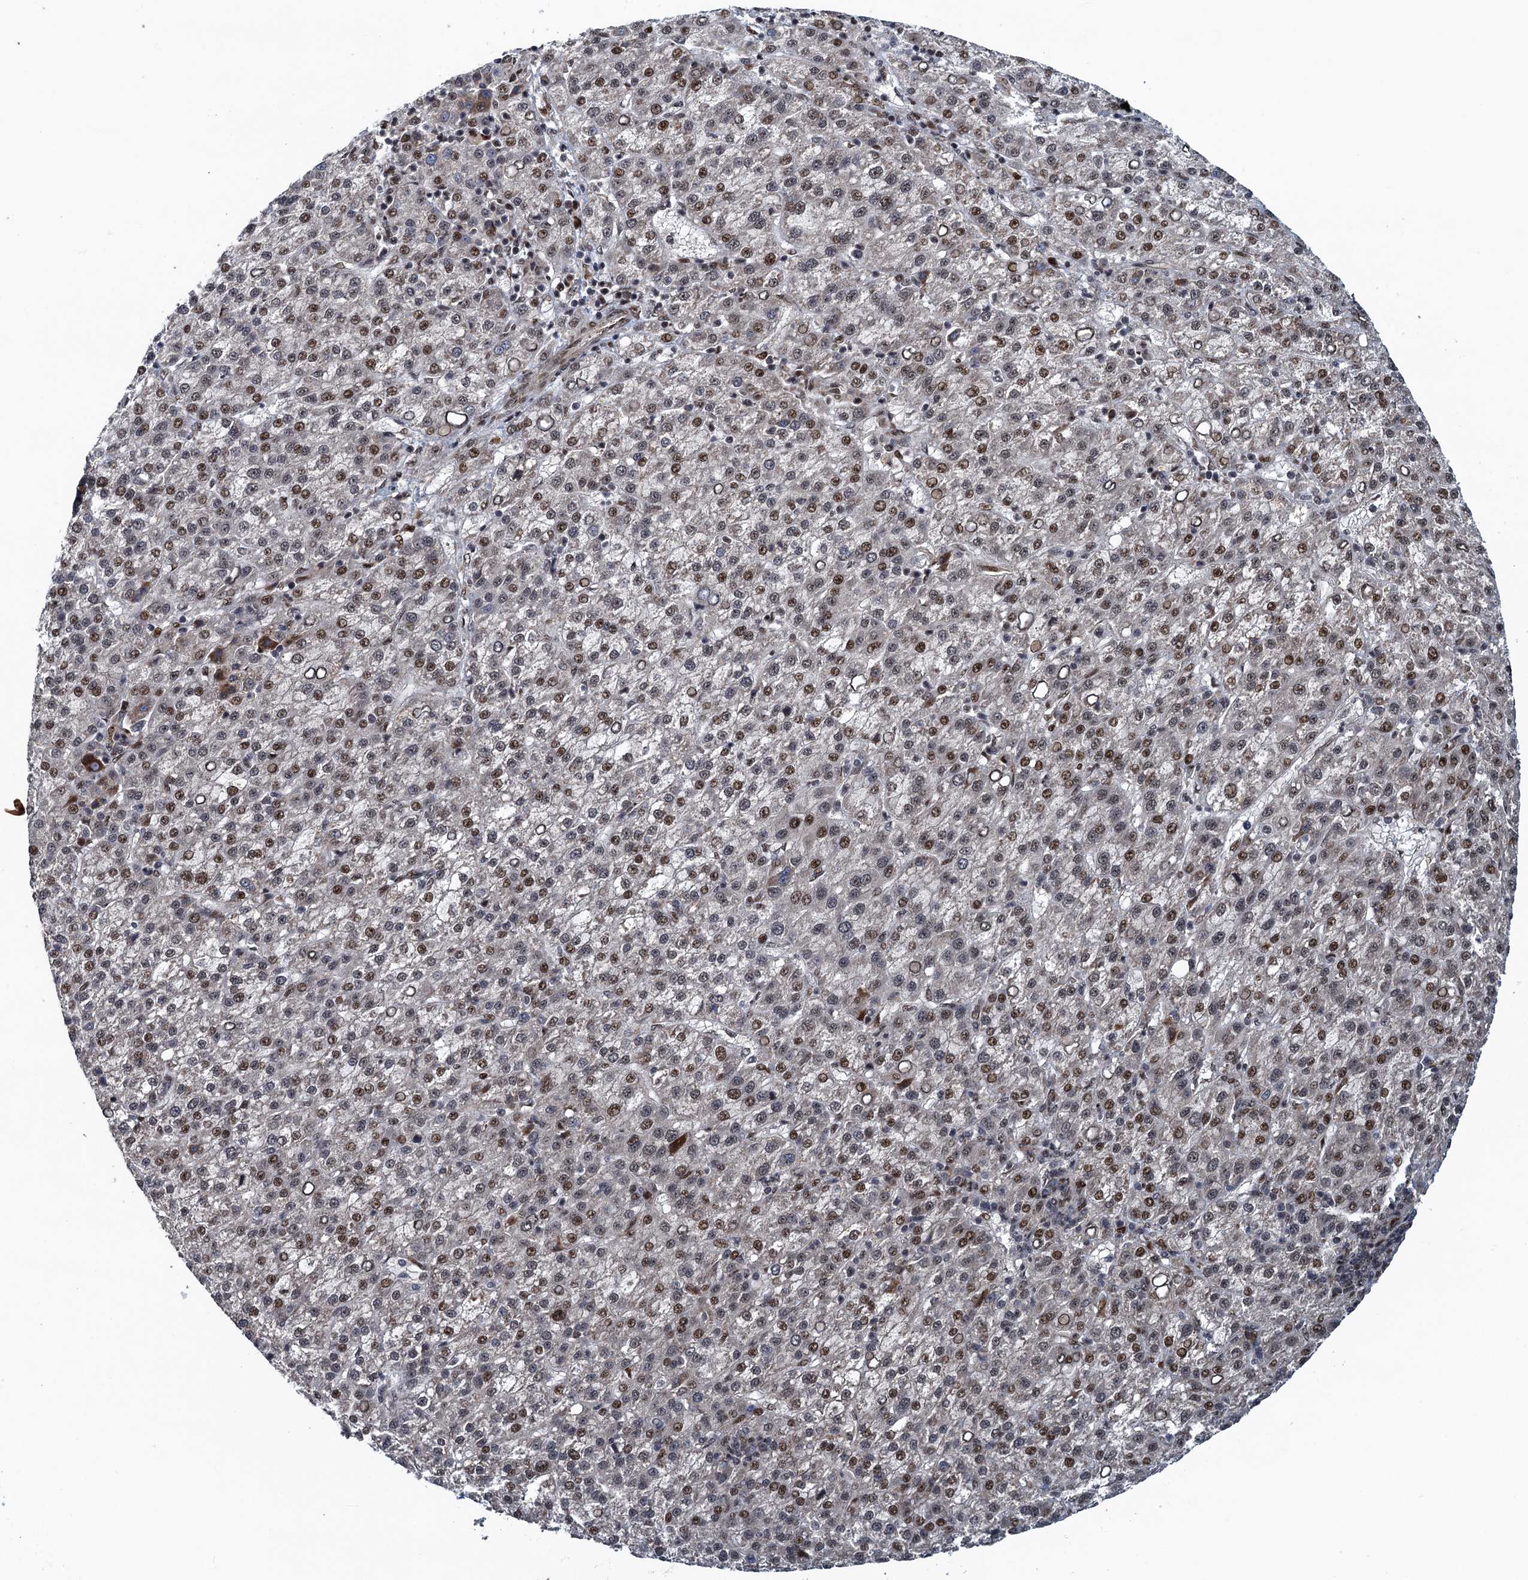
{"staining": {"intensity": "moderate", "quantity": "25%-75%", "location": "nuclear"}, "tissue": "liver cancer", "cell_type": "Tumor cells", "image_type": "cancer", "snomed": [{"axis": "morphology", "description": "Carcinoma, Hepatocellular, NOS"}, {"axis": "topography", "description": "Liver"}], "caption": "Immunohistochemical staining of hepatocellular carcinoma (liver) displays medium levels of moderate nuclear positivity in approximately 25%-75% of tumor cells. (DAB = brown stain, brightfield microscopy at high magnification).", "gene": "ATOSA", "patient": {"sex": "female", "age": 58}}